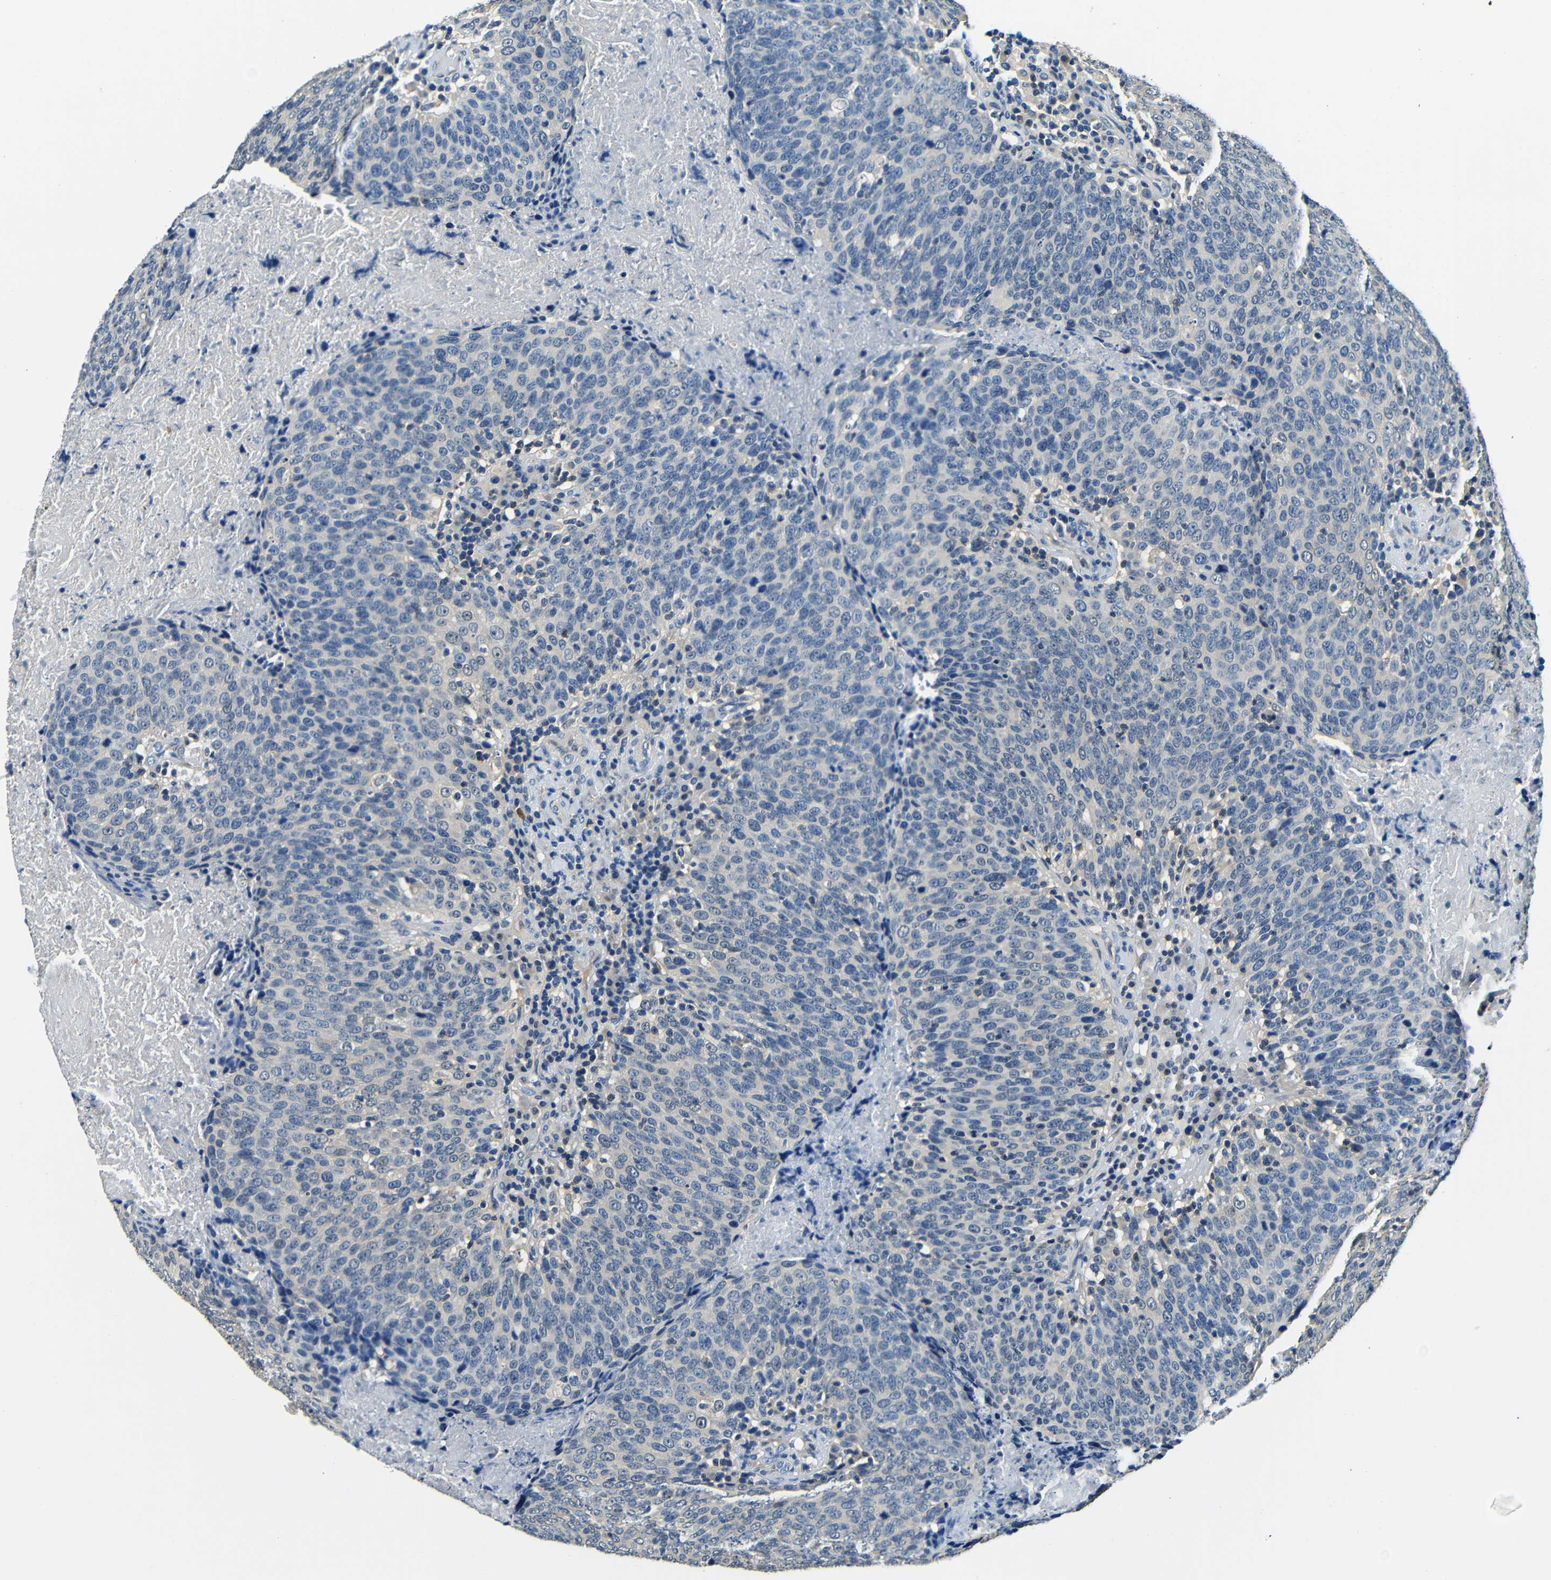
{"staining": {"intensity": "negative", "quantity": "none", "location": "none"}, "tissue": "head and neck cancer", "cell_type": "Tumor cells", "image_type": "cancer", "snomed": [{"axis": "morphology", "description": "Squamous cell carcinoma, NOS"}, {"axis": "morphology", "description": "Squamous cell carcinoma, metastatic, NOS"}, {"axis": "topography", "description": "Lymph node"}, {"axis": "topography", "description": "Head-Neck"}], "caption": "Tumor cells are negative for brown protein staining in head and neck cancer (metastatic squamous cell carcinoma).", "gene": "ADAP1", "patient": {"sex": "male", "age": 62}}